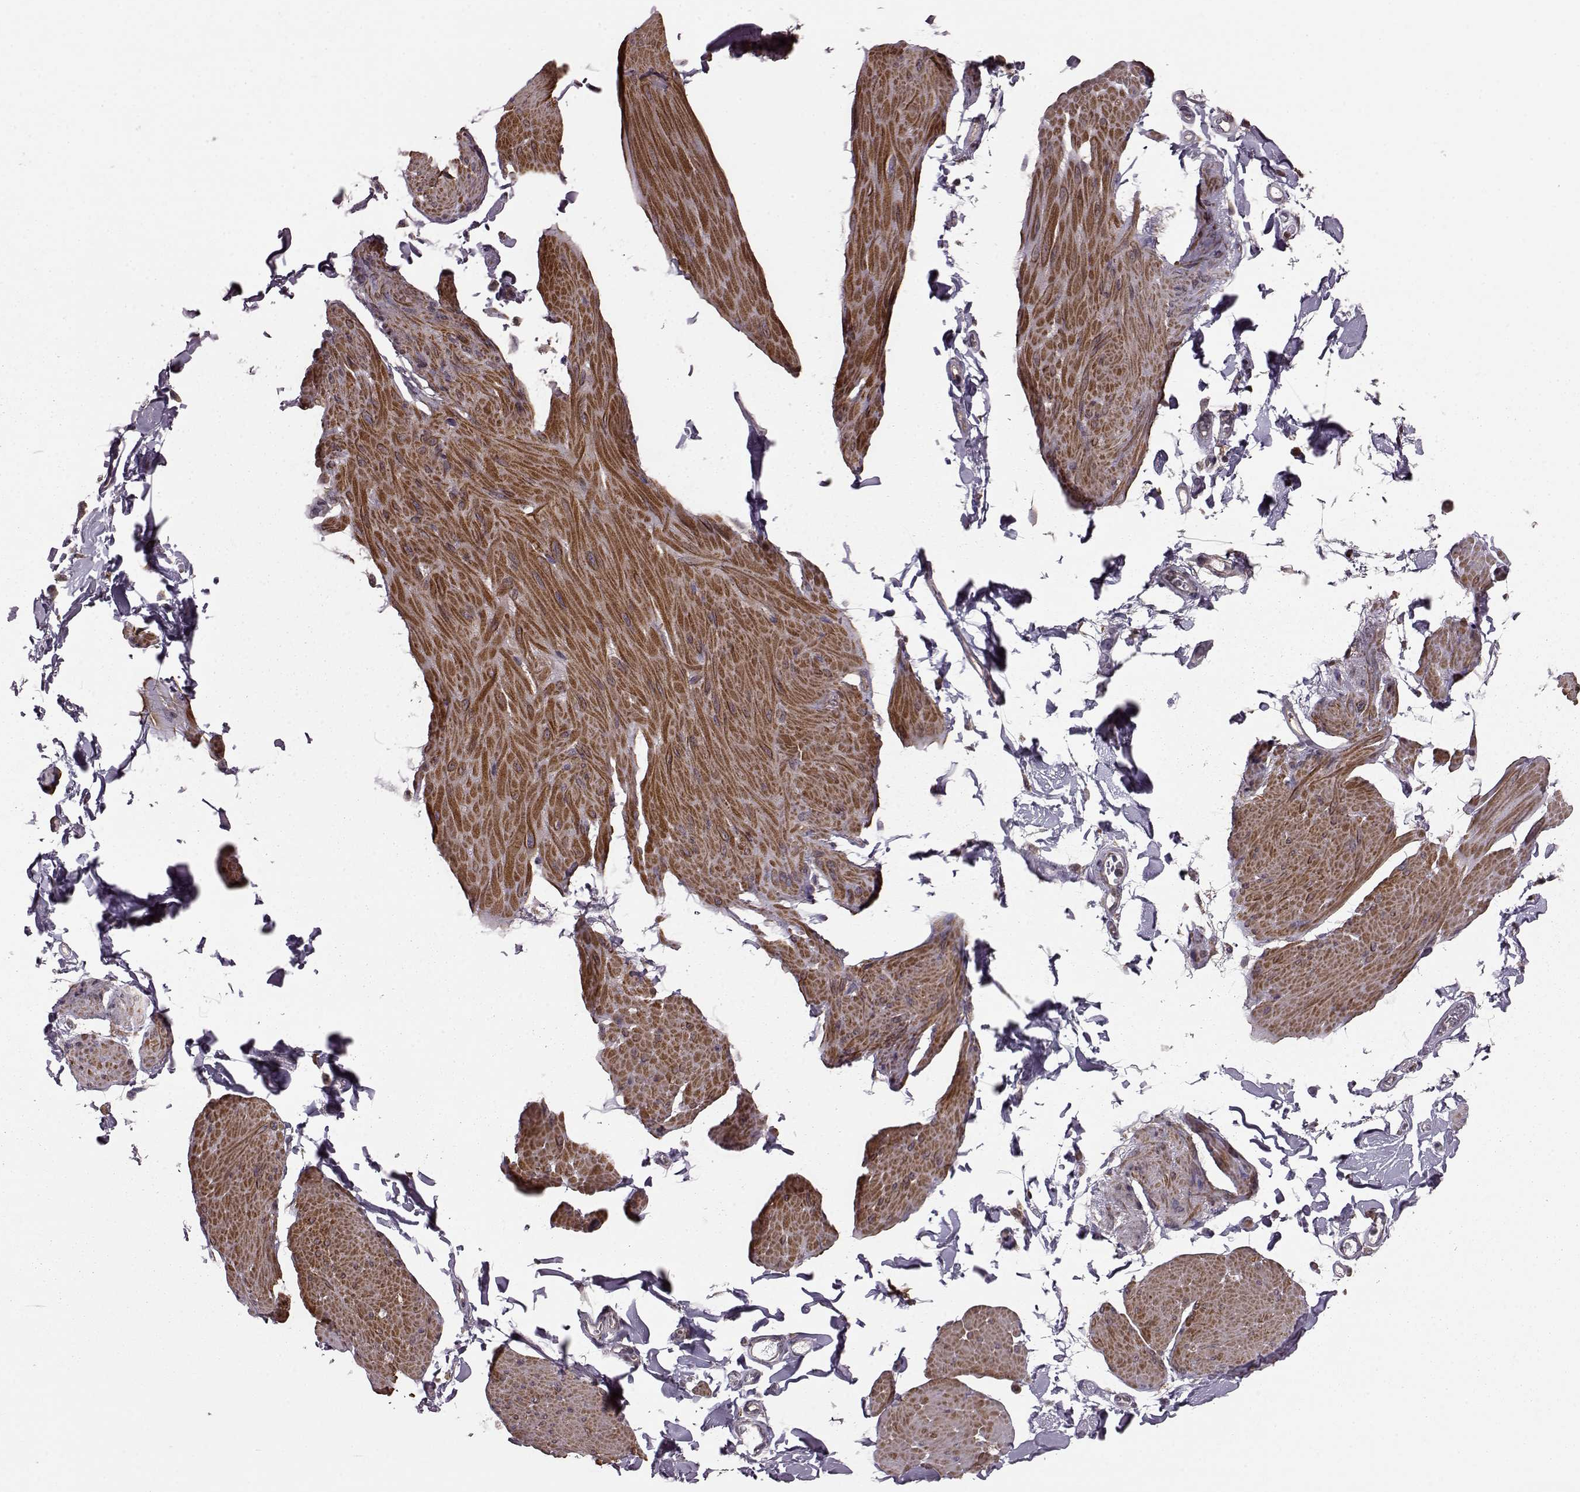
{"staining": {"intensity": "strong", "quantity": "25%-75%", "location": "cytoplasmic/membranous"}, "tissue": "smooth muscle", "cell_type": "Smooth muscle cells", "image_type": "normal", "snomed": [{"axis": "morphology", "description": "Normal tissue, NOS"}, {"axis": "topography", "description": "Adipose tissue"}, {"axis": "topography", "description": "Smooth muscle"}, {"axis": "topography", "description": "Peripheral nerve tissue"}], "caption": "IHC (DAB (3,3'-diaminobenzidine)) staining of benign human smooth muscle shows strong cytoplasmic/membranous protein expression in approximately 25%-75% of smooth muscle cells.", "gene": "FNIP2", "patient": {"sex": "male", "age": 83}}